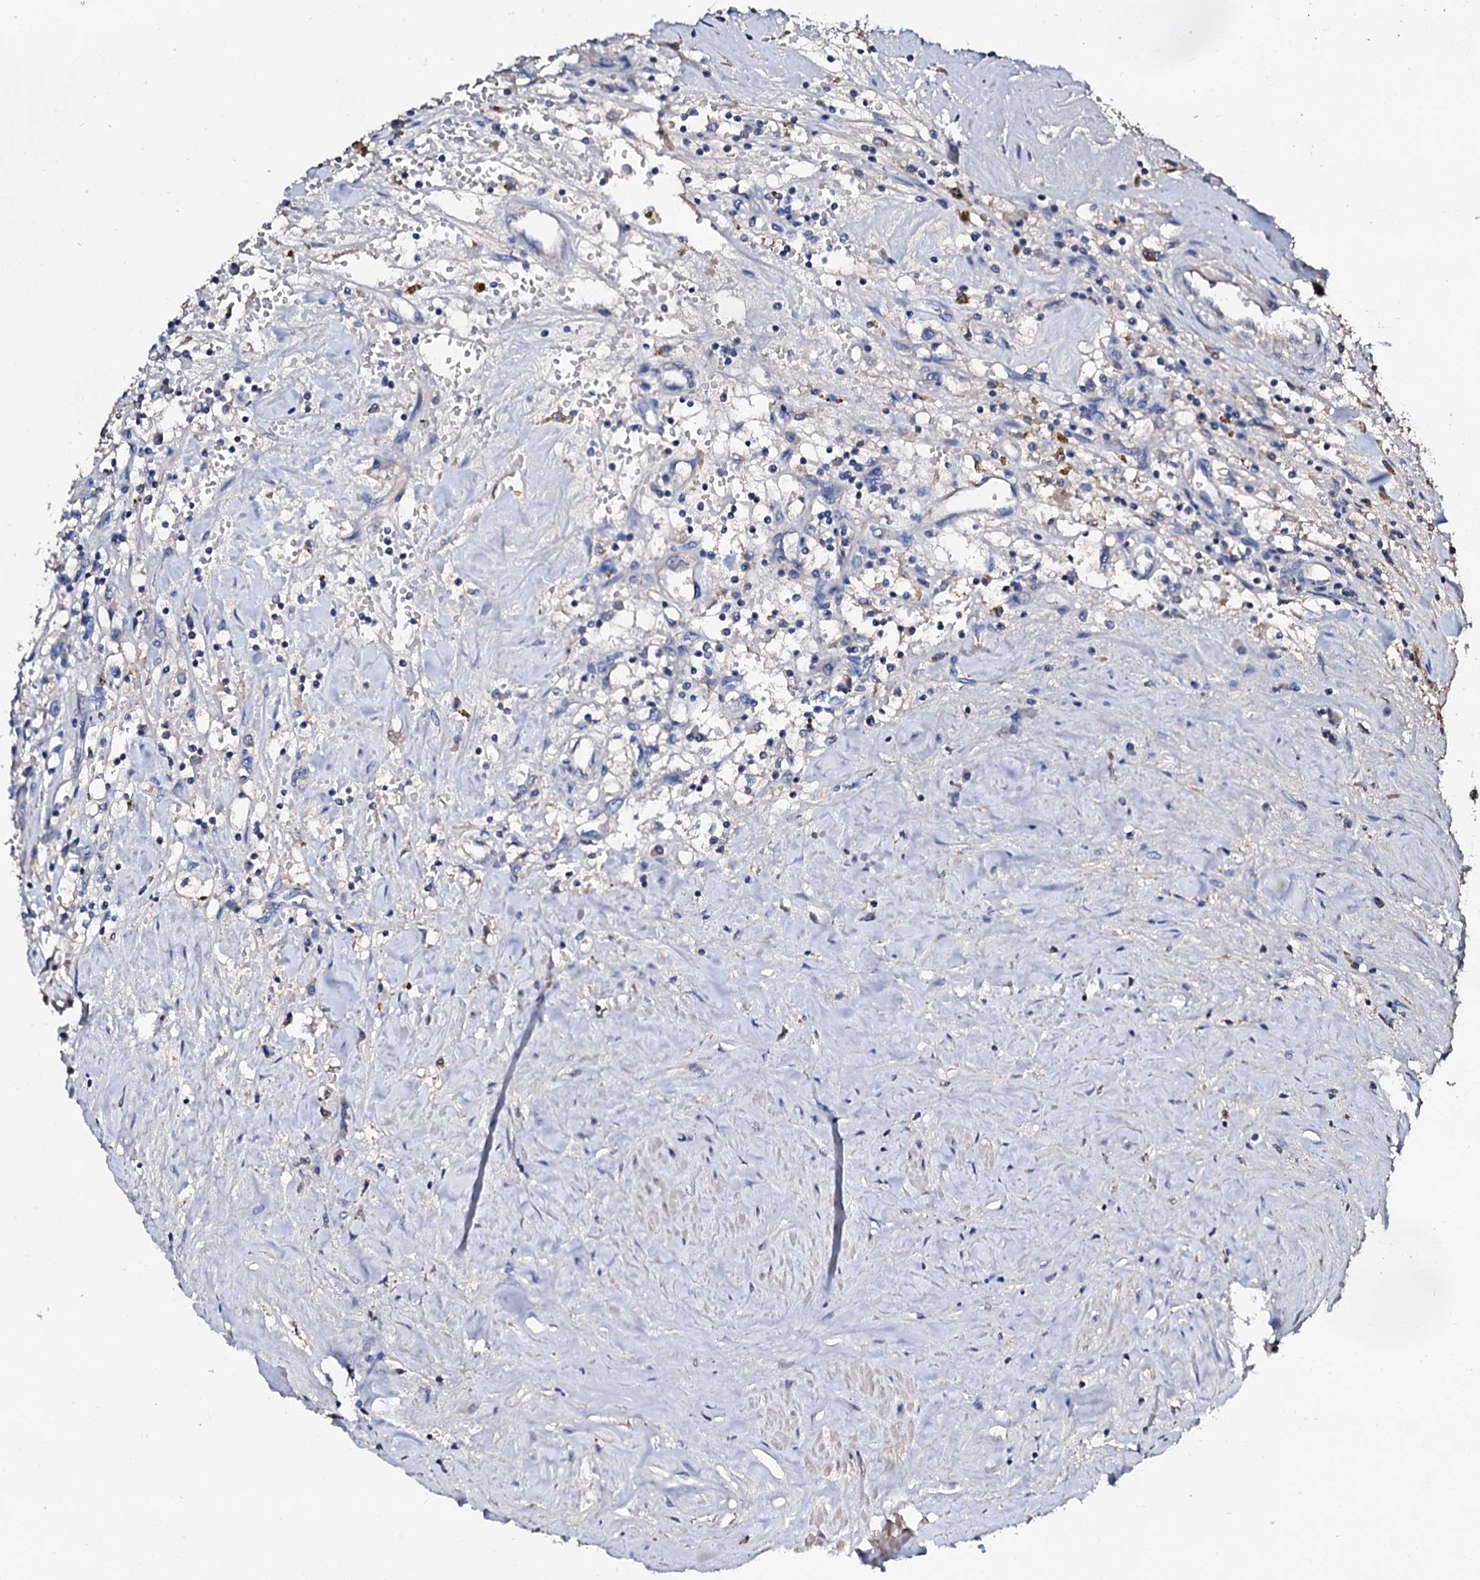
{"staining": {"intensity": "negative", "quantity": "none", "location": "none"}, "tissue": "renal cancer", "cell_type": "Tumor cells", "image_type": "cancer", "snomed": [{"axis": "morphology", "description": "Adenocarcinoma, NOS"}, {"axis": "topography", "description": "Kidney"}], "caption": "Micrograph shows no protein positivity in tumor cells of renal cancer (adenocarcinoma) tissue. (Brightfield microscopy of DAB (3,3'-diaminobenzidine) immunohistochemistry at high magnification).", "gene": "CSKMT", "patient": {"sex": "male", "age": 56}}